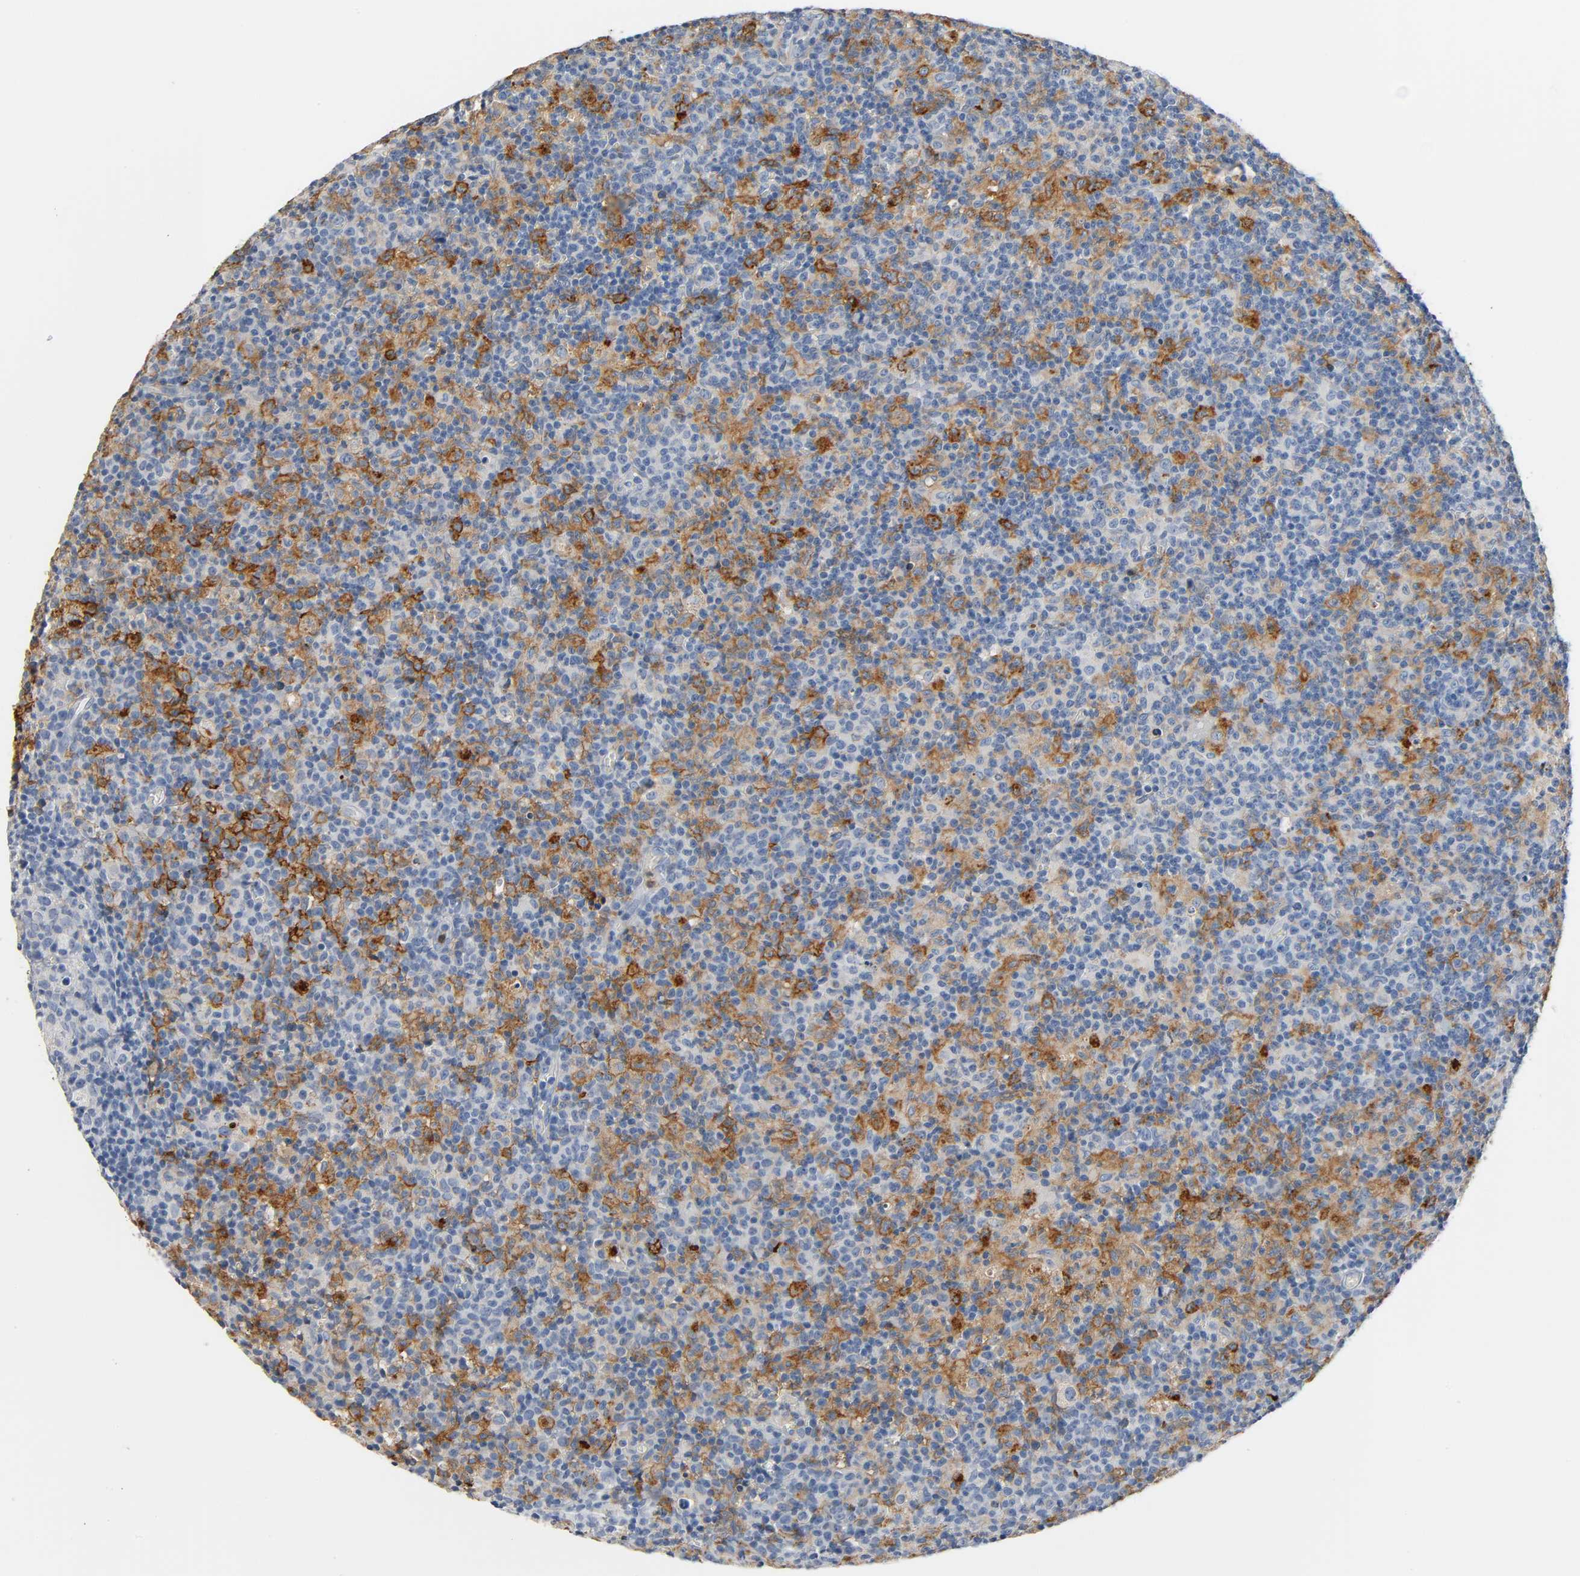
{"staining": {"intensity": "strong", "quantity": "<25%", "location": "cytoplasmic/membranous"}, "tissue": "lymph node", "cell_type": "Germinal center cells", "image_type": "normal", "snomed": [{"axis": "morphology", "description": "Normal tissue, NOS"}, {"axis": "morphology", "description": "Inflammation, NOS"}, {"axis": "topography", "description": "Lymph node"}], "caption": "DAB (3,3'-diaminobenzidine) immunohistochemical staining of benign lymph node demonstrates strong cytoplasmic/membranous protein staining in about <25% of germinal center cells. (Brightfield microscopy of DAB IHC at high magnification).", "gene": "ANPEP", "patient": {"sex": "male", "age": 55}}